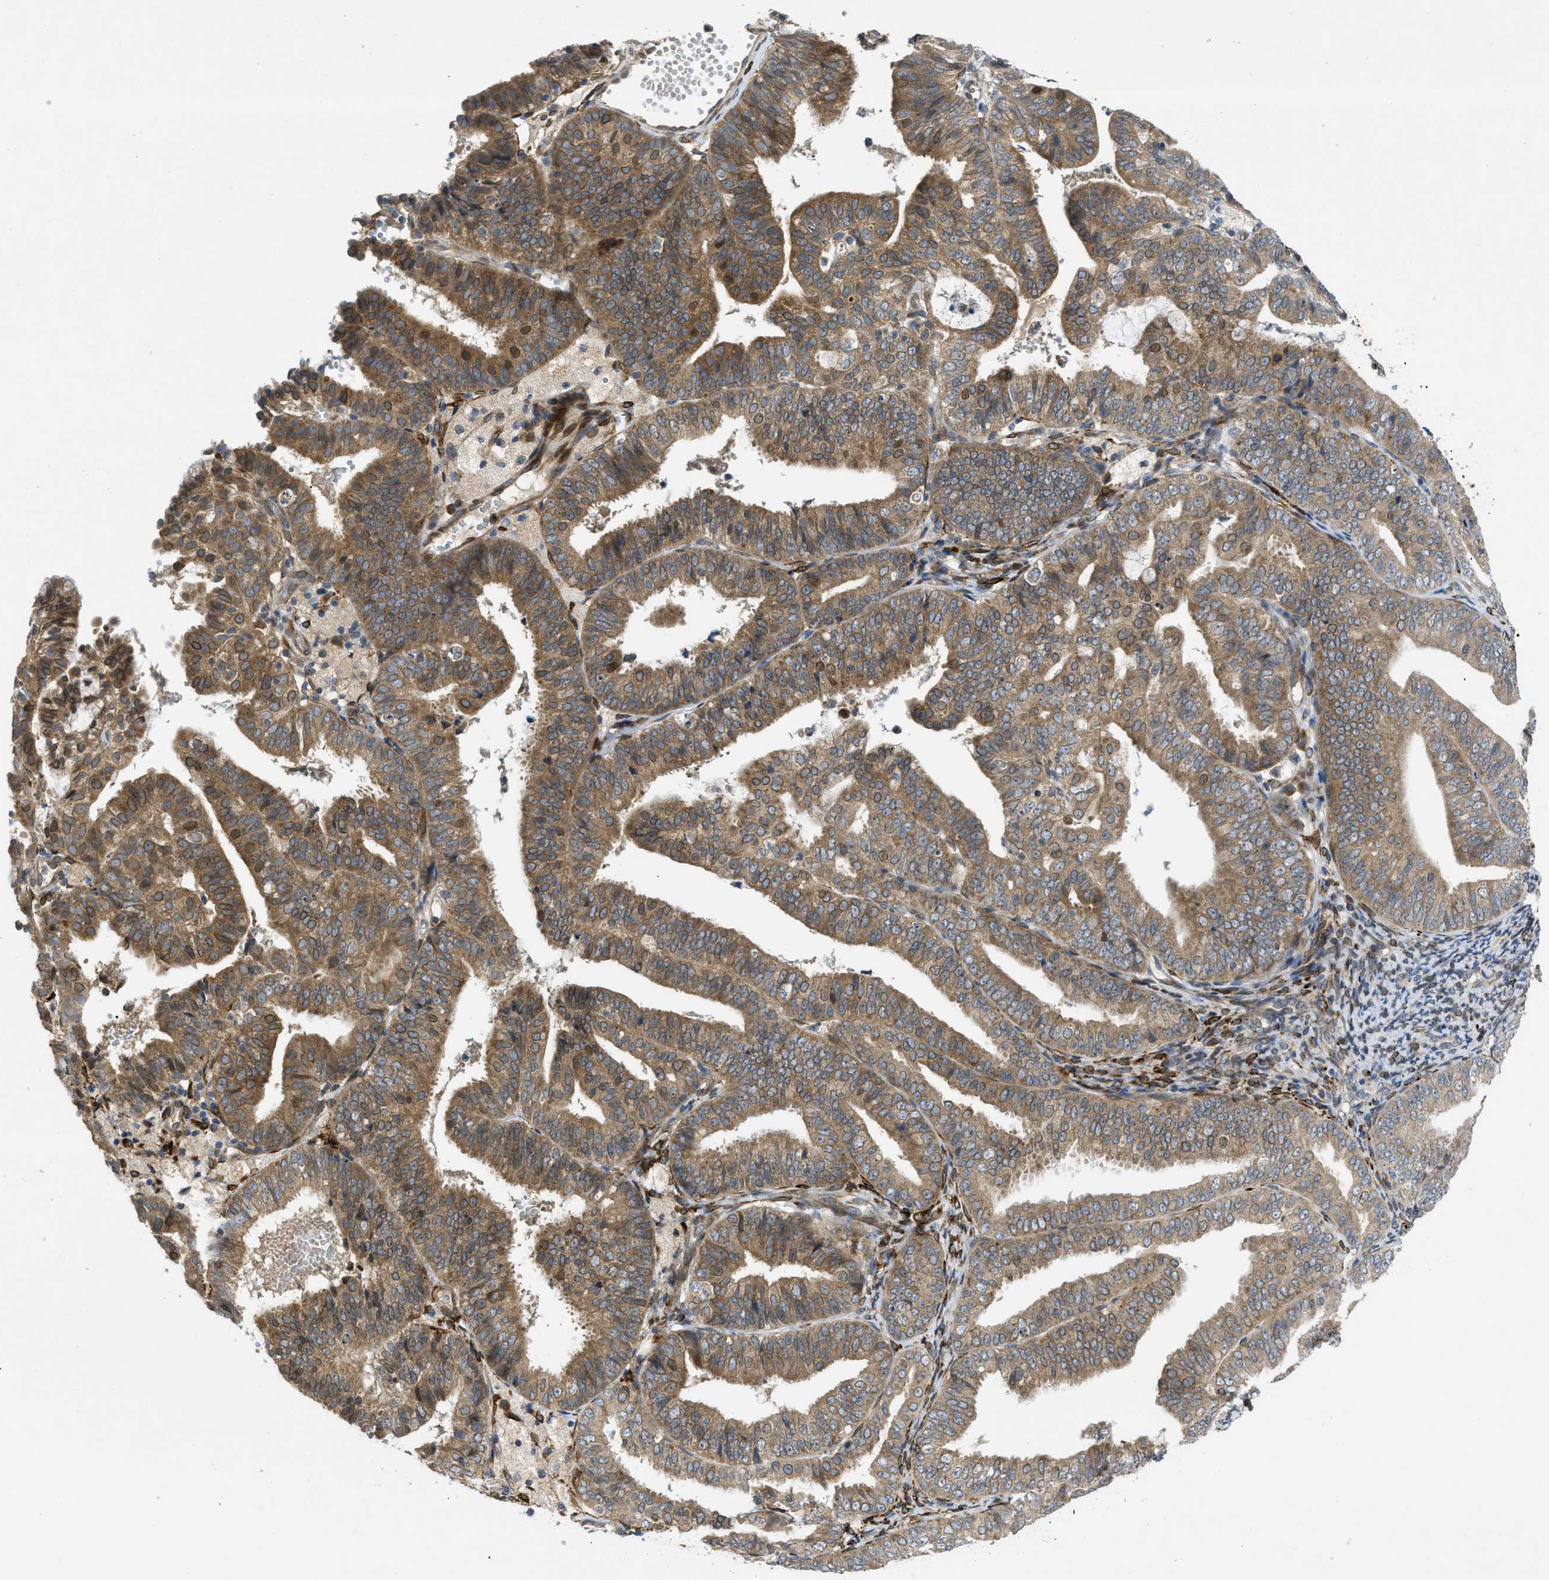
{"staining": {"intensity": "moderate", "quantity": ">75%", "location": "cytoplasmic/membranous"}, "tissue": "endometrial cancer", "cell_type": "Tumor cells", "image_type": "cancer", "snomed": [{"axis": "morphology", "description": "Adenocarcinoma, NOS"}, {"axis": "topography", "description": "Endometrium"}], "caption": "Human endometrial cancer (adenocarcinoma) stained for a protein (brown) exhibits moderate cytoplasmic/membranous positive positivity in about >75% of tumor cells.", "gene": "EIF2AK3", "patient": {"sex": "female", "age": 63}}